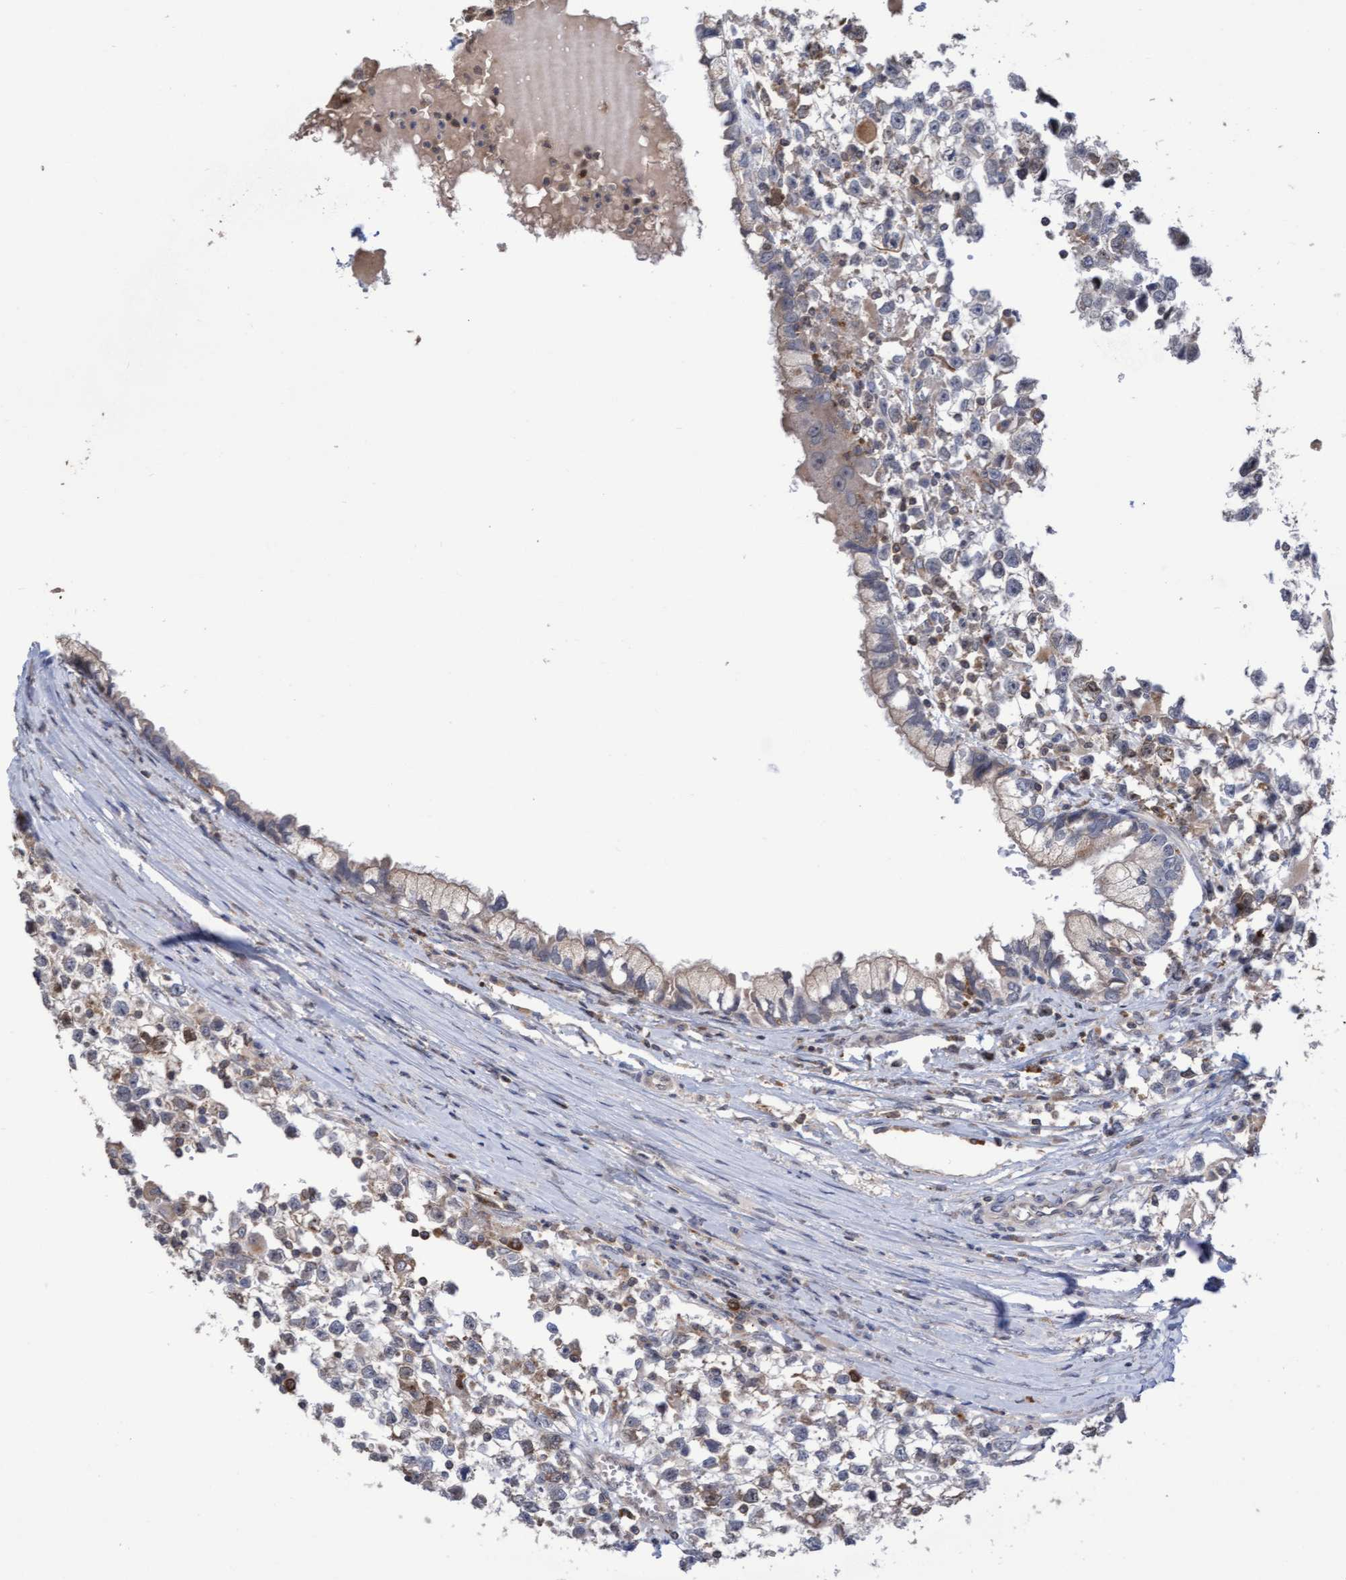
{"staining": {"intensity": "negative", "quantity": "none", "location": "none"}, "tissue": "testis cancer", "cell_type": "Tumor cells", "image_type": "cancer", "snomed": [{"axis": "morphology", "description": "Seminoma, NOS"}, {"axis": "morphology", "description": "Carcinoma, Embryonal, NOS"}, {"axis": "topography", "description": "Testis"}], "caption": "High magnification brightfield microscopy of seminoma (testis) stained with DAB (brown) and counterstained with hematoxylin (blue): tumor cells show no significant positivity. The staining is performed using DAB (3,3'-diaminobenzidine) brown chromogen with nuclei counter-stained in using hematoxylin.", "gene": "SLBP", "patient": {"sex": "male", "age": 51}}